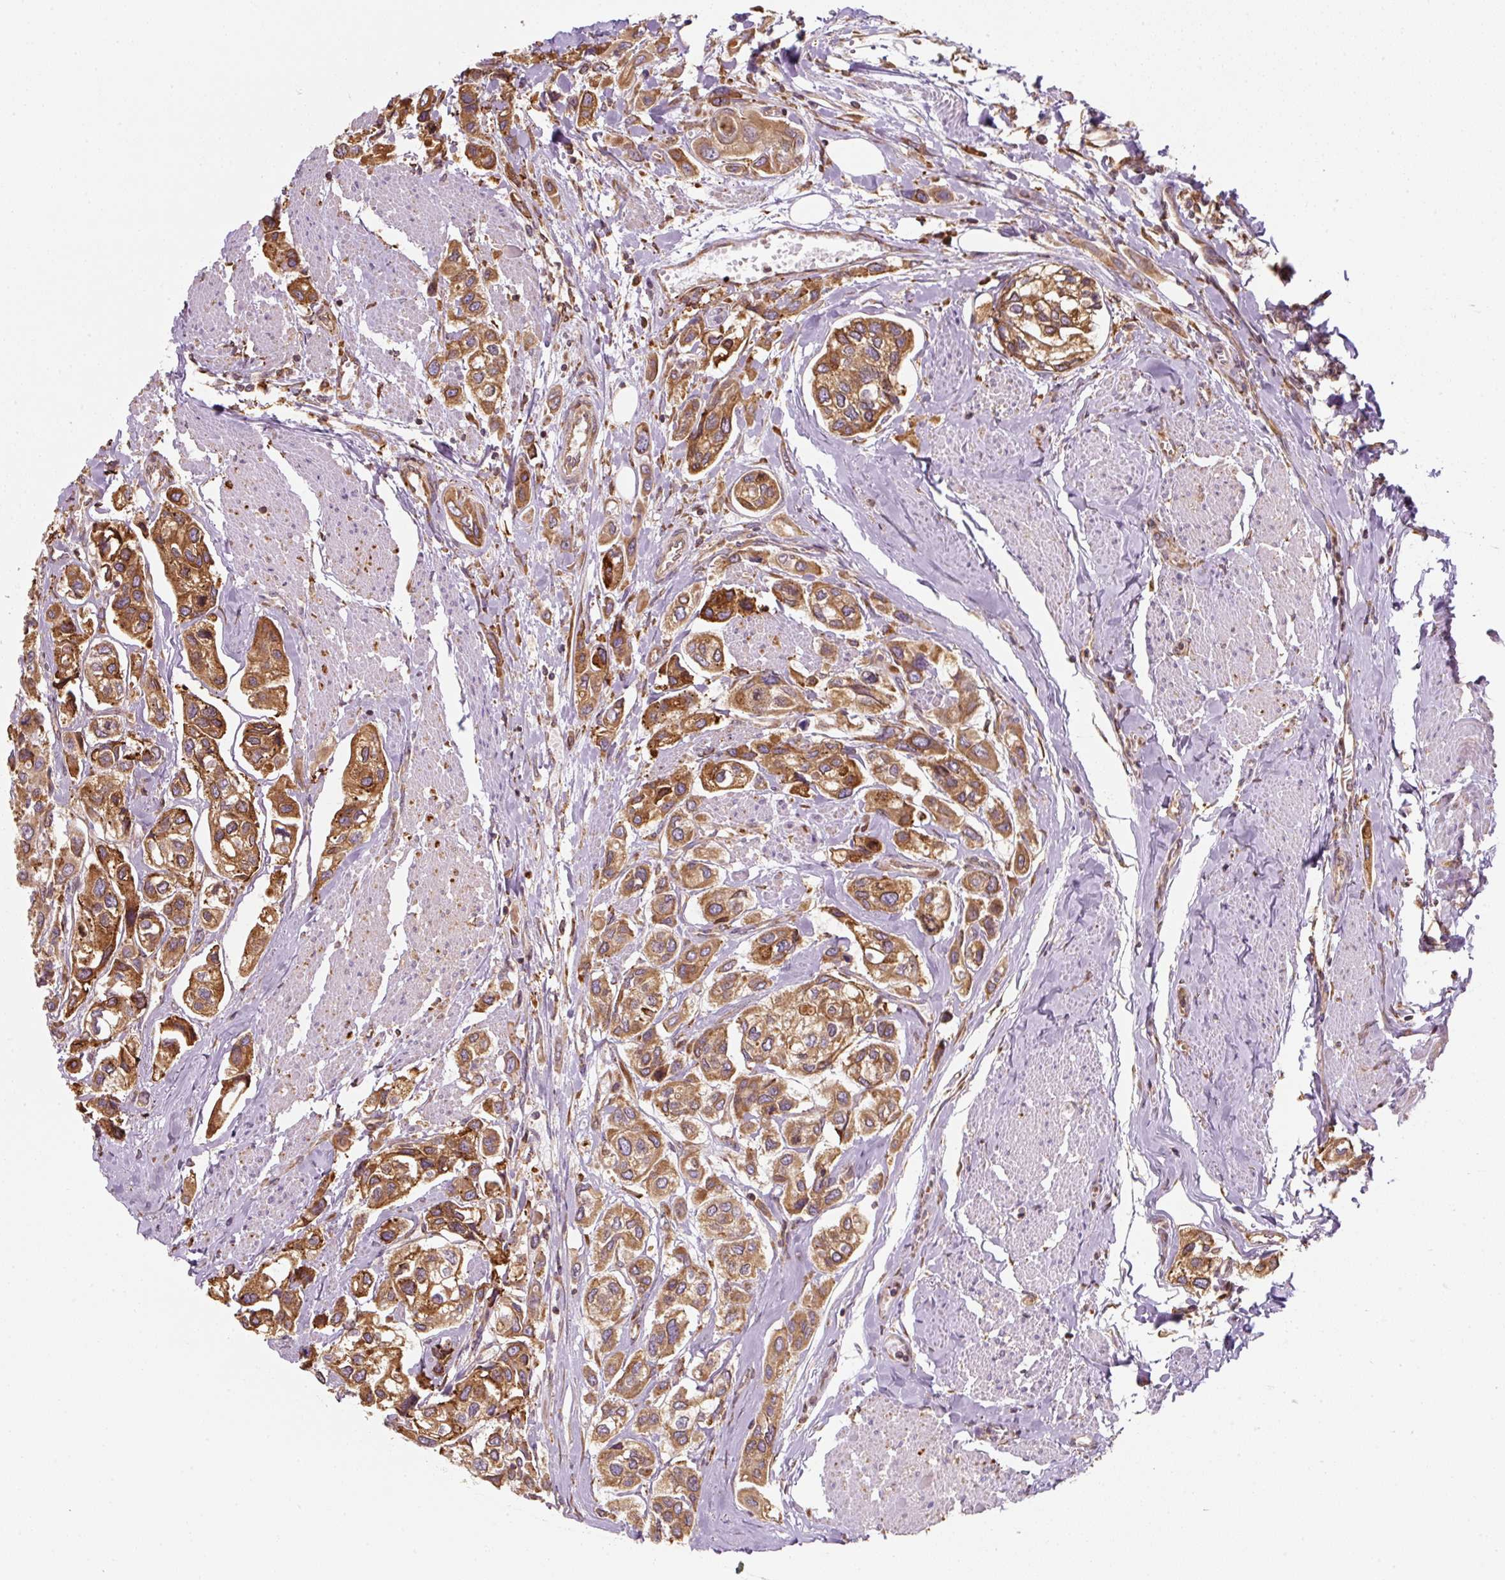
{"staining": {"intensity": "moderate", "quantity": ">75%", "location": "cytoplasmic/membranous"}, "tissue": "urothelial cancer", "cell_type": "Tumor cells", "image_type": "cancer", "snomed": [{"axis": "morphology", "description": "Urothelial carcinoma, High grade"}, {"axis": "topography", "description": "Urinary bladder"}], "caption": "Urothelial carcinoma (high-grade) stained for a protein demonstrates moderate cytoplasmic/membranous positivity in tumor cells.", "gene": "PRKCSH", "patient": {"sex": "male", "age": 67}}